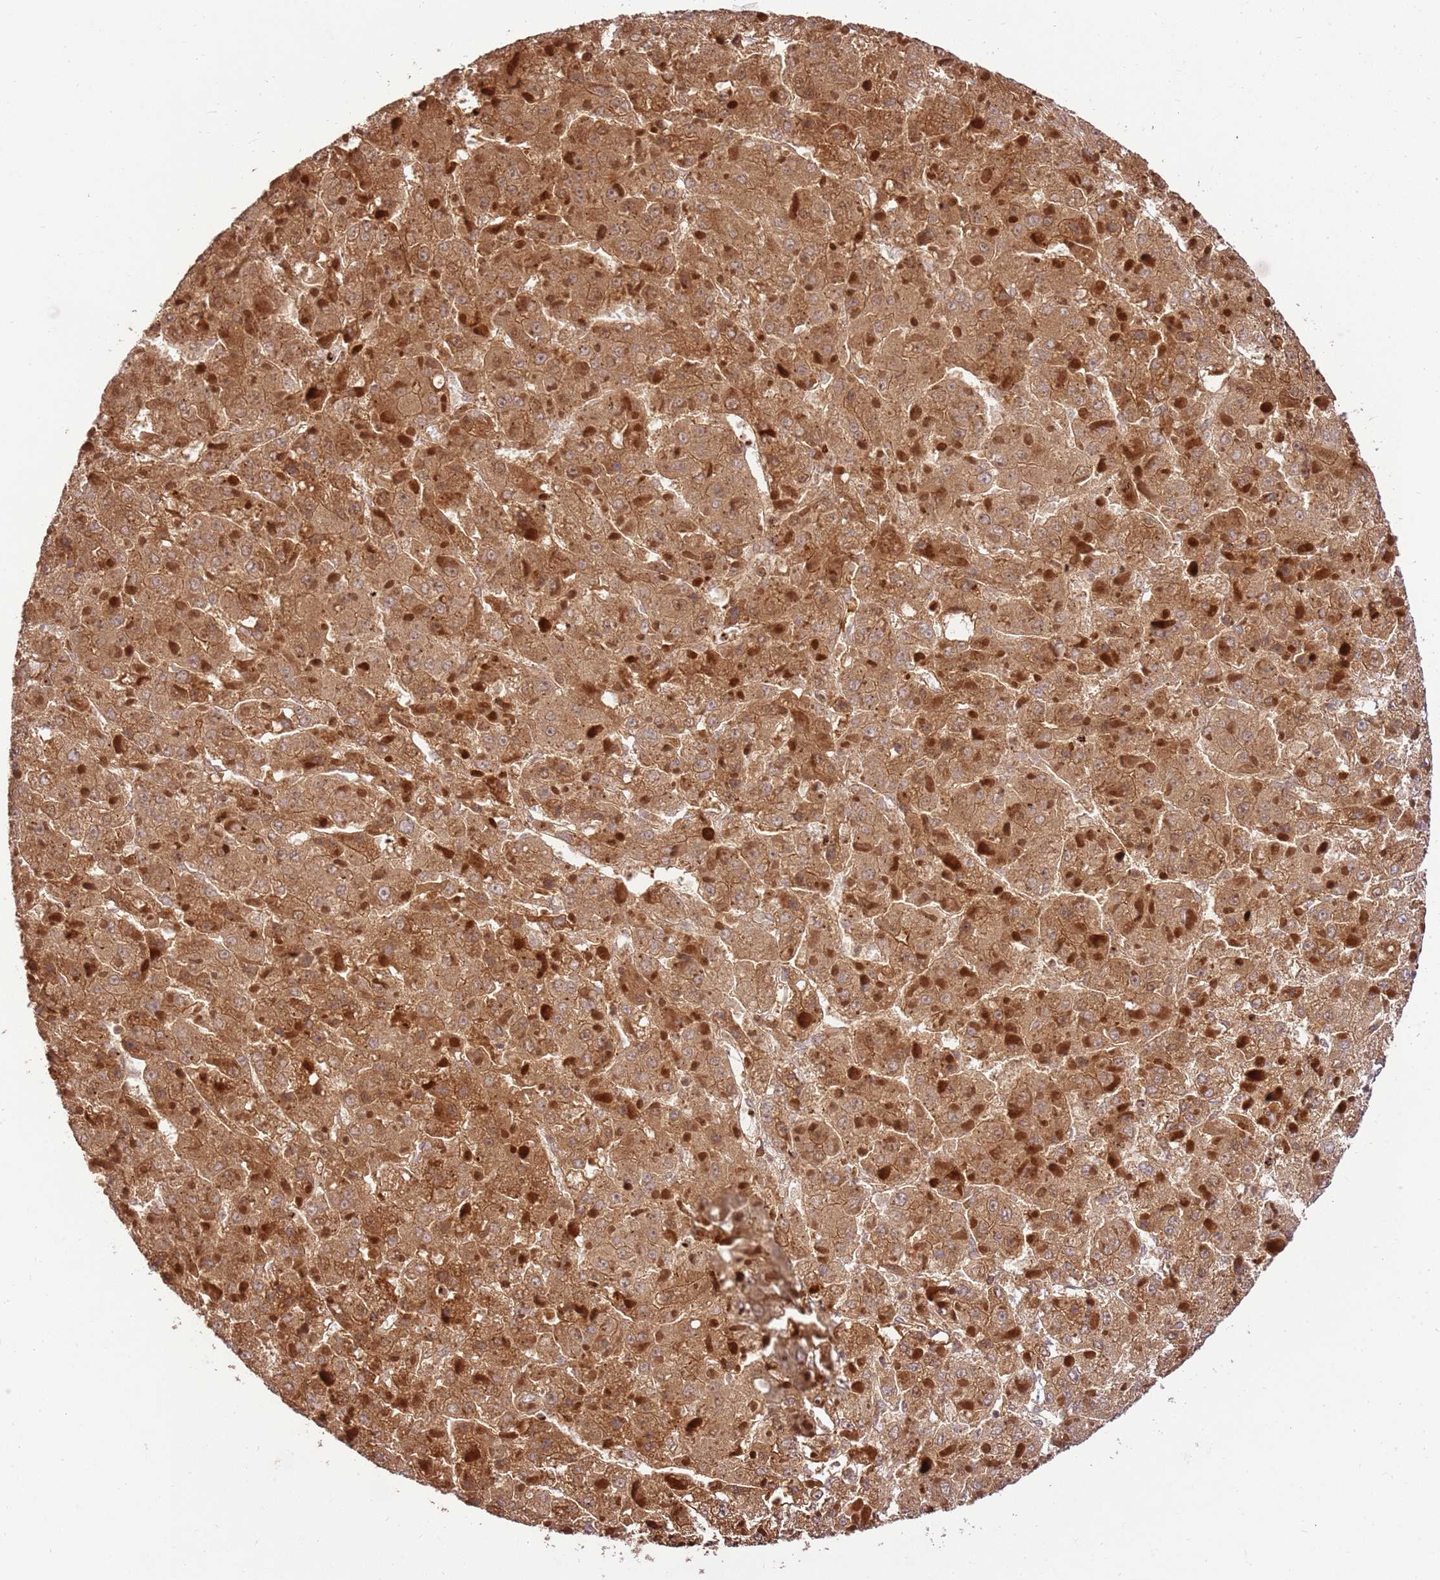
{"staining": {"intensity": "moderate", "quantity": ">75%", "location": "cytoplasmic/membranous"}, "tissue": "liver cancer", "cell_type": "Tumor cells", "image_type": "cancer", "snomed": [{"axis": "morphology", "description": "Carcinoma, Hepatocellular, NOS"}, {"axis": "topography", "description": "Liver"}], "caption": "Human liver cancer (hepatocellular carcinoma) stained for a protein (brown) exhibits moderate cytoplasmic/membranous positive staining in approximately >75% of tumor cells.", "gene": "KATNAL2", "patient": {"sex": "female", "age": 73}}